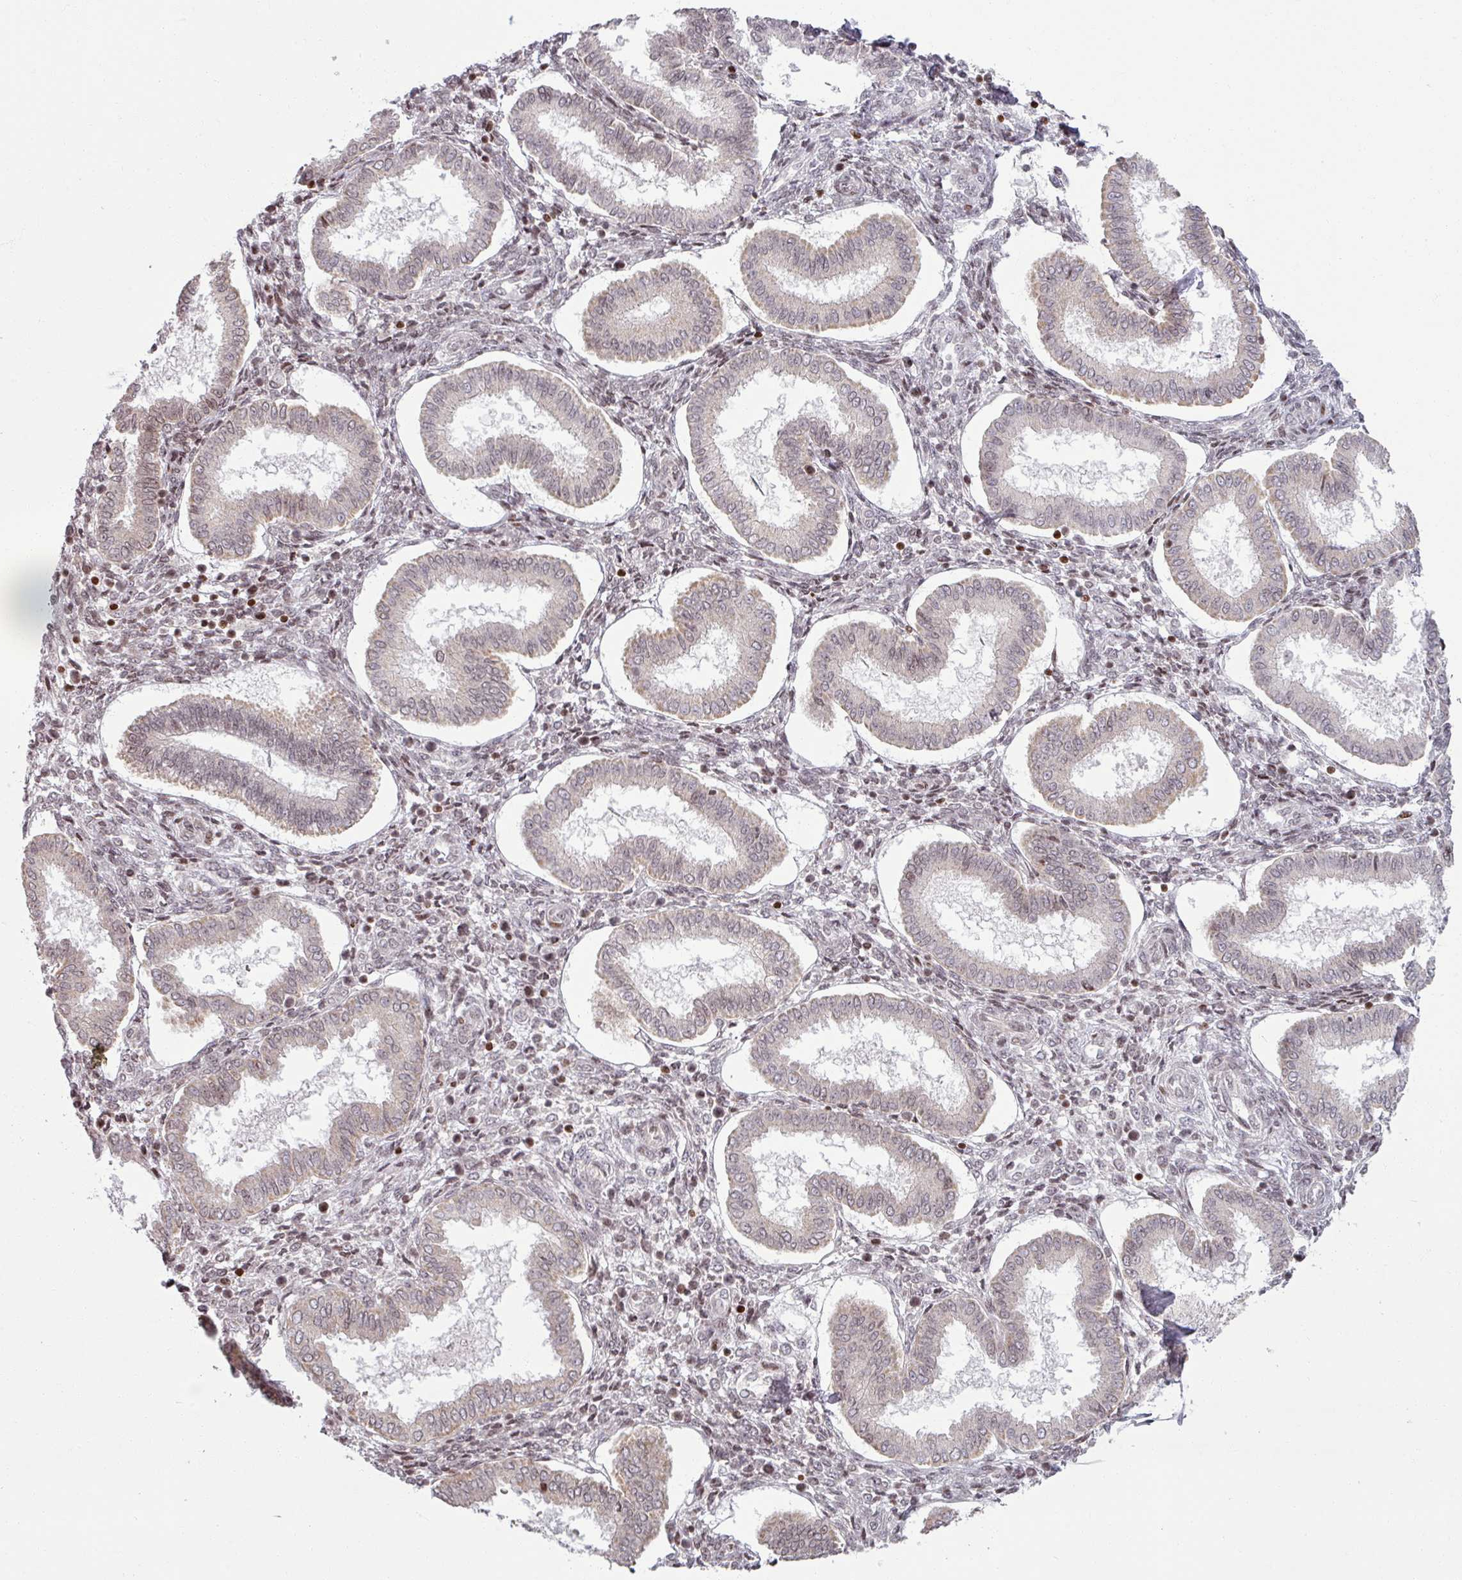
{"staining": {"intensity": "moderate", "quantity": "25%-75%", "location": "nuclear"}, "tissue": "endometrium", "cell_type": "Cells in endometrial stroma", "image_type": "normal", "snomed": [{"axis": "morphology", "description": "Normal tissue, NOS"}, {"axis": "topography", "description": "Endometrium"}], "caption": "IHC (DAB (3,3'-diaminobenzidine)) staining of unremarkable human endometrium demonstrates moderate nuclear protein expression in approximately 25%-75% of cells in endometrial stroma.", "gene": "NCOR1", "patient": {"sex": "female", "age": 24}}